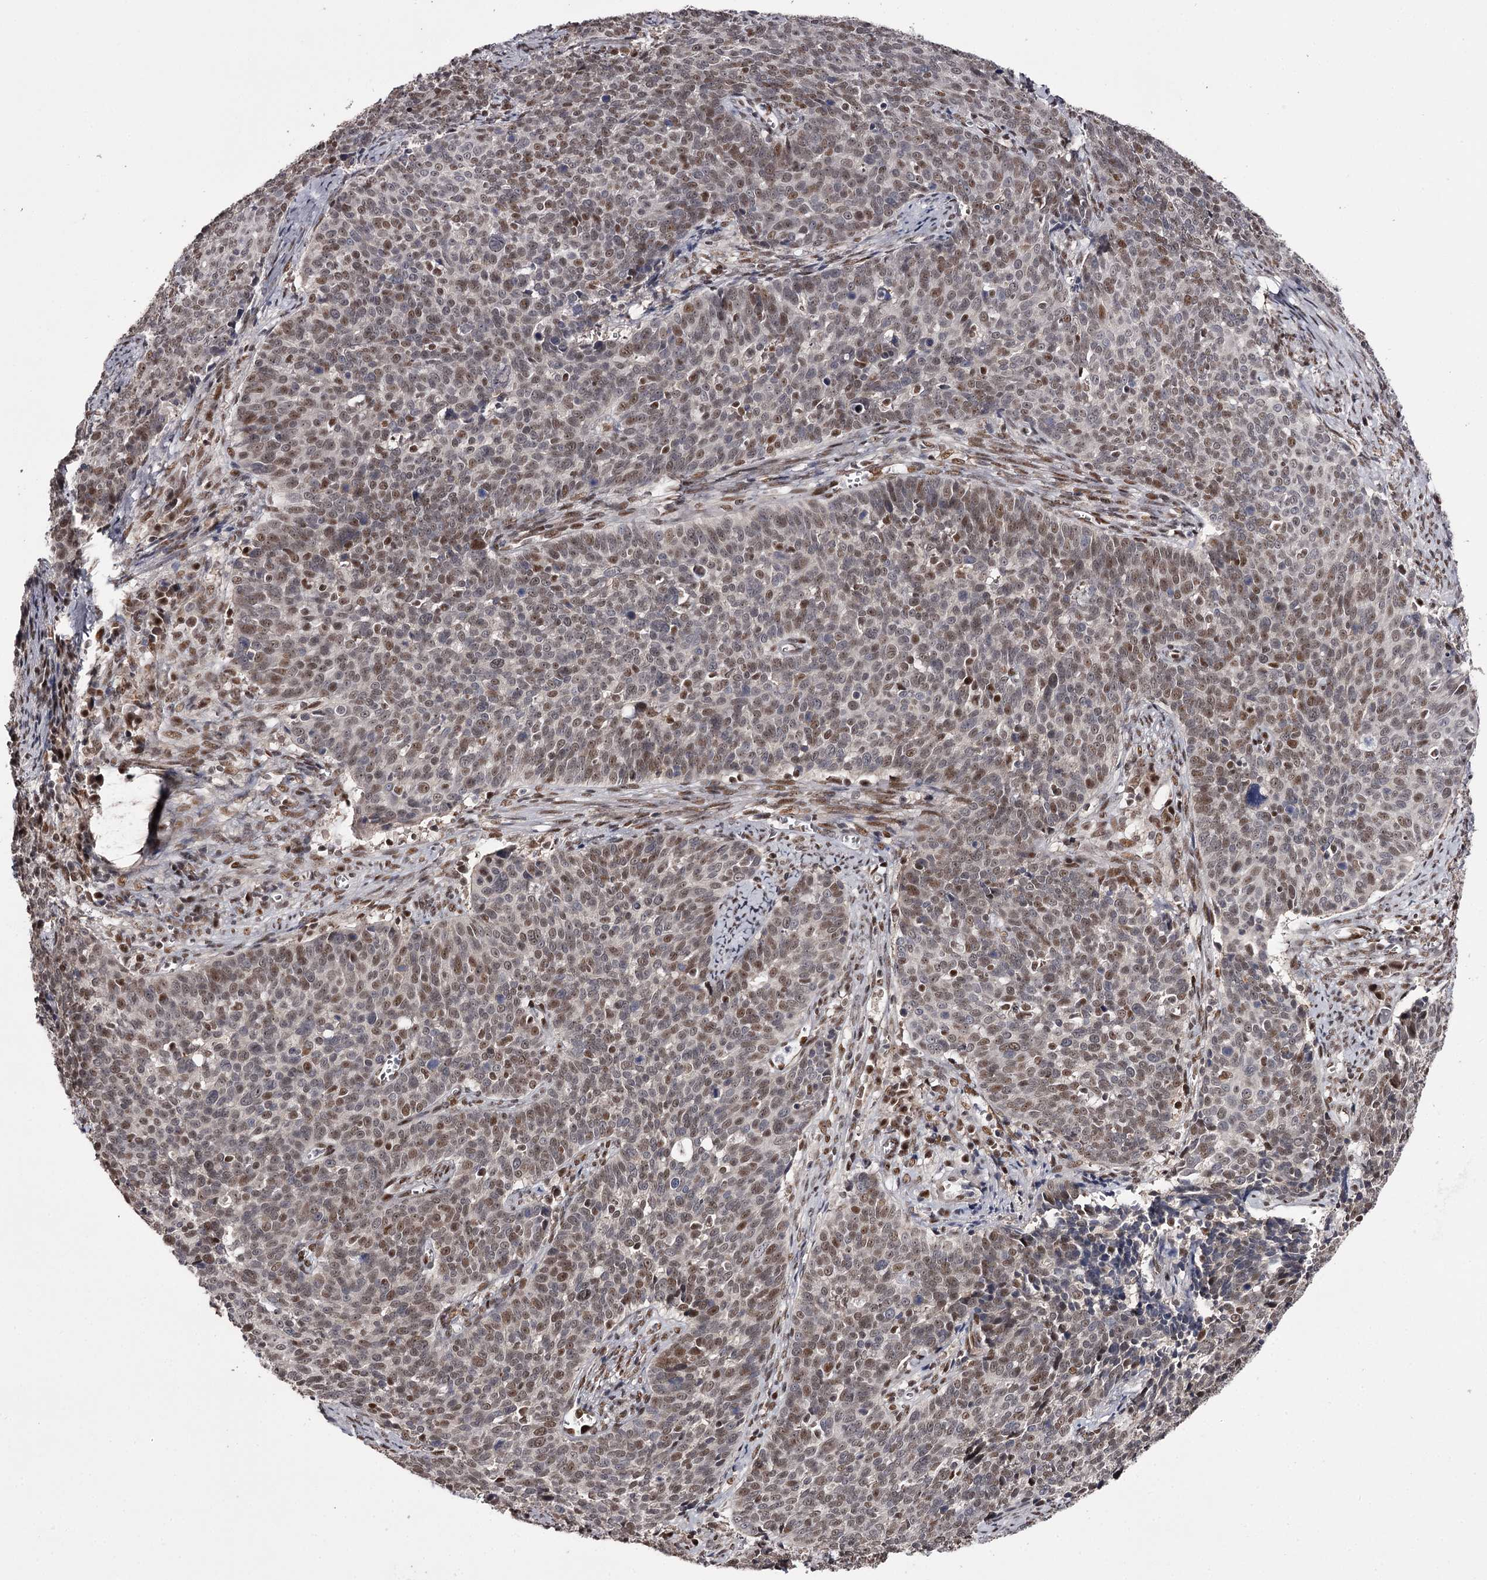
{"staining": {"intensity": "moderate", "quantity": ">75%", "location": "nuclear"}, "tissue": "cervical cancer", "cell_type": "Tumor cells", "image_type": "cancer", "snomed": [{"axis": "morphology", "description": "Squamous cell carcinoma, NOS"}, {"axis": "topography", "description": "Cervix"}], "caption": "The micrograph reveals staining of cervical cancer (squamous cell carcinoma), revealing moderate nuclear protein expression (brown color) within tumor cells.", "gene": "TTC33", "patient": {"sex": "female", "age": 39}}